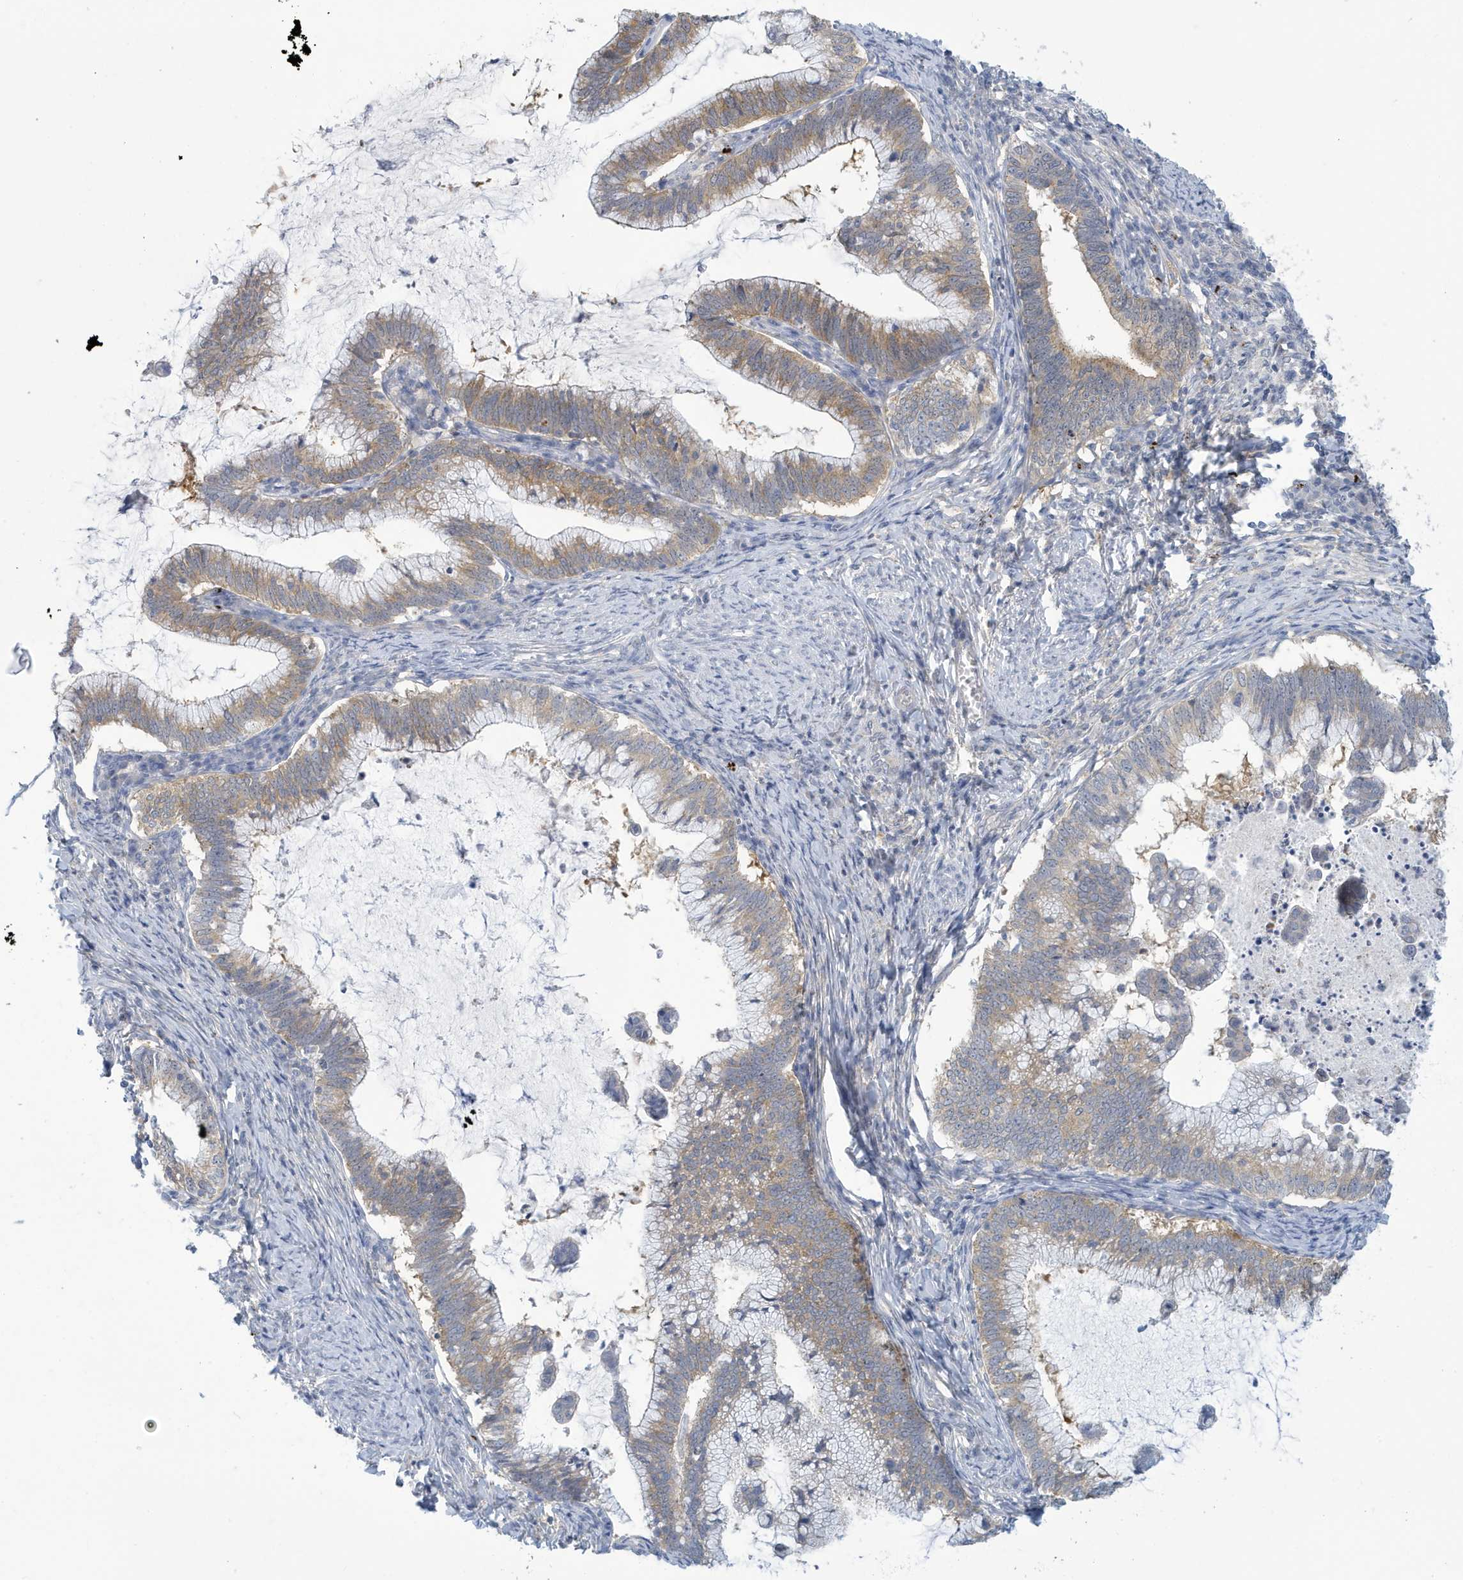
{"staining": {"intensity": "moderate", "quantity": "25%-75%", "location": "cytoplasmic/membranous"}, "tissue": "cervical cancer", "cell_type": "Tumor cells", "image_type": "cancer", "snomed": [{"axis": "morphology", "description": "Adenocarcinoma, NOS"}, {"axis": "topography", "description": "Cervix"}], "caption": "A brown stain highlights moderate cytoplasmic/membranous expression of a protein in human cervical adenocarcinoma tumor cells.", "gene": "VTA1", "patient": {"sex": "female", "age": 36}}